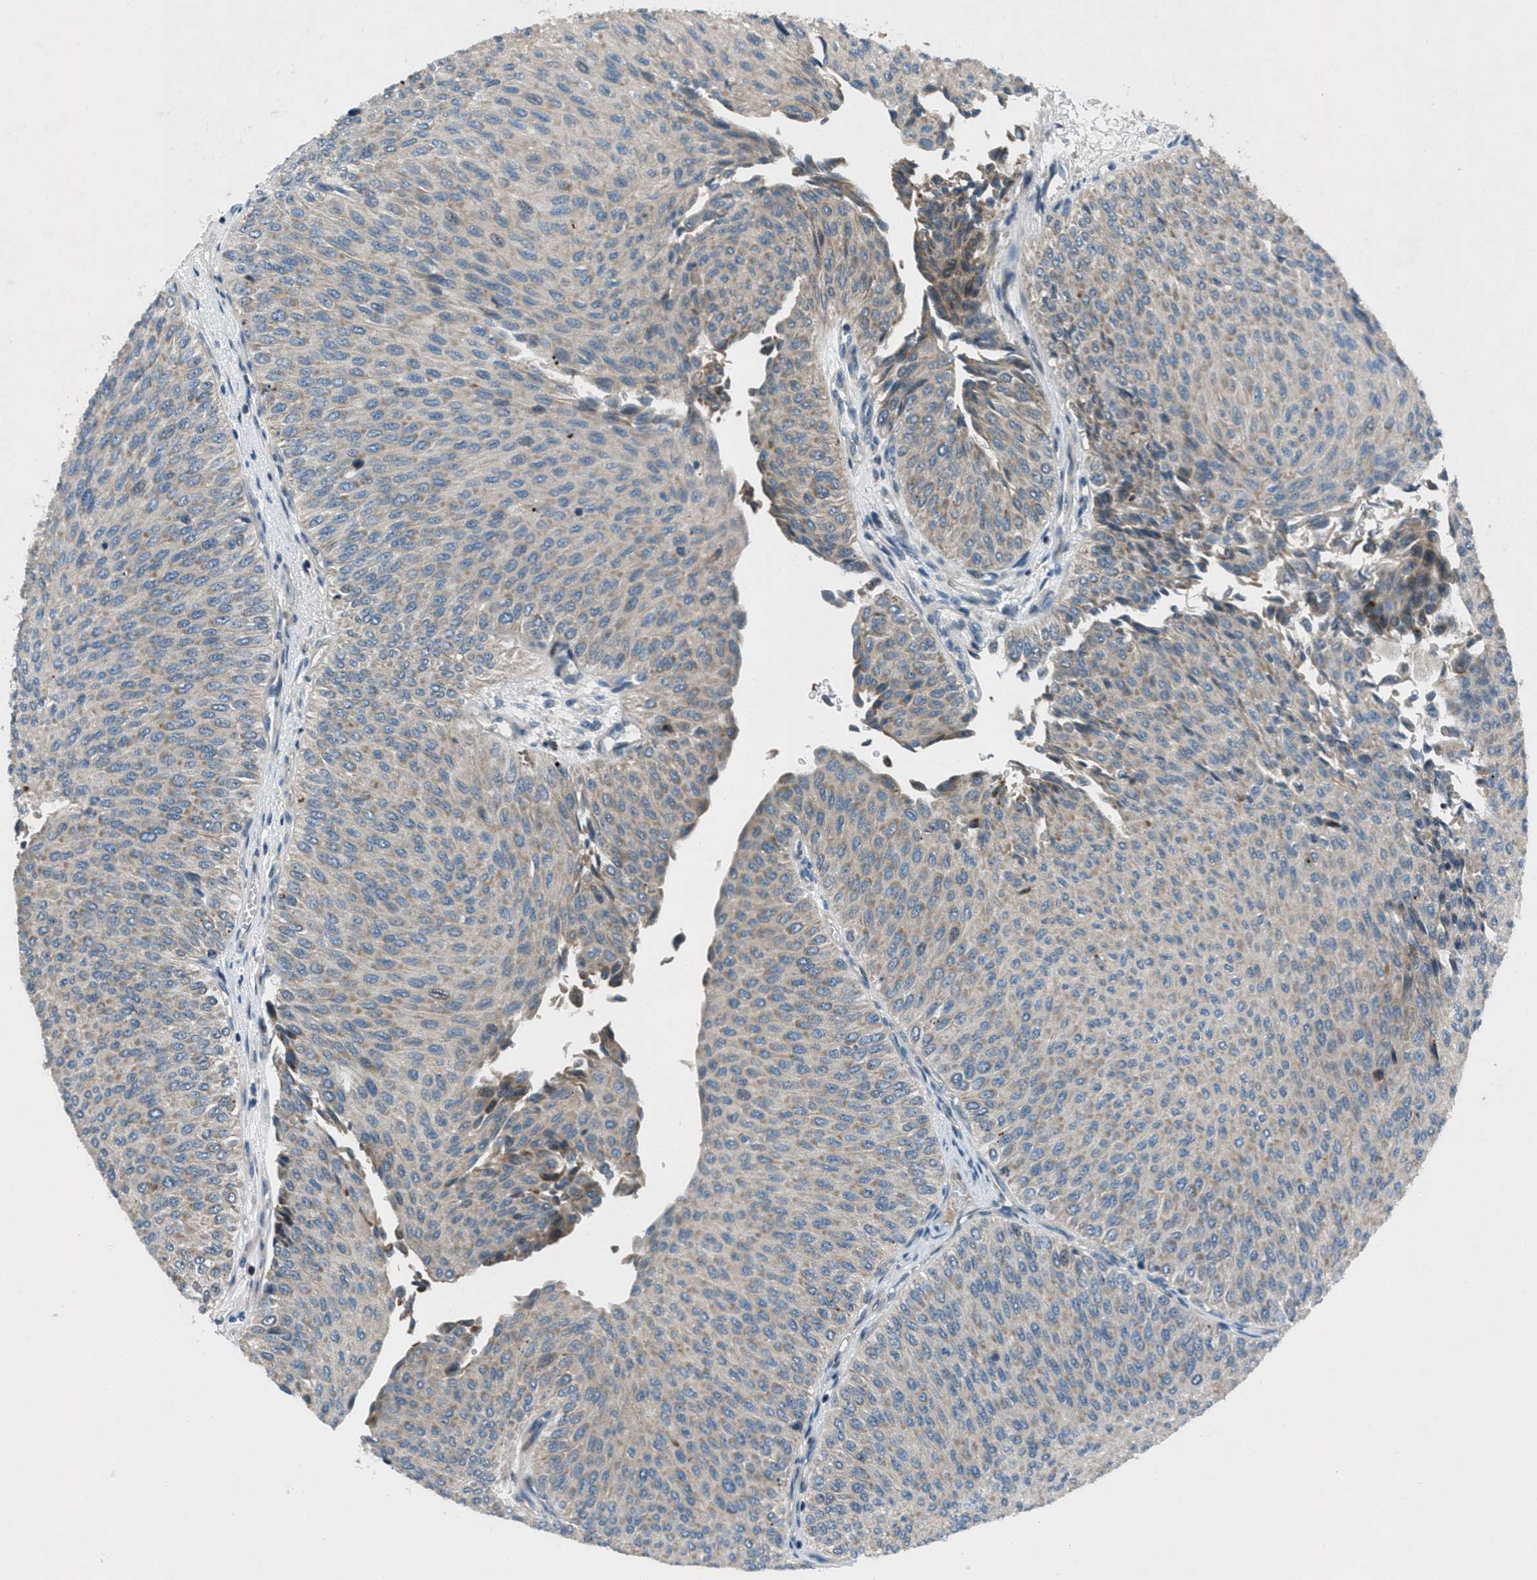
{"staining": {"intensity": "weak", "quantity": ">75%", "location": "cytoplasmic/membranous"}, "tissue": "urothelial cancer", "cell_type": "Tumor cells", "image_type": "cancer", "snomed": [{"axis": "morphology", "description": "Urothelial carcinoma, Low grade"}, {"axis": "topography", "description": "Urinary bladder"}], "caption": "The micrograph demonstrates staining of low-grade urothelial carcinoma, revealing weak cytoplasmic/membranous protein expression (brown color) within tumor cells.", "gene": "CLEC2D", "patient": {"sex": "male", "age": 78}}